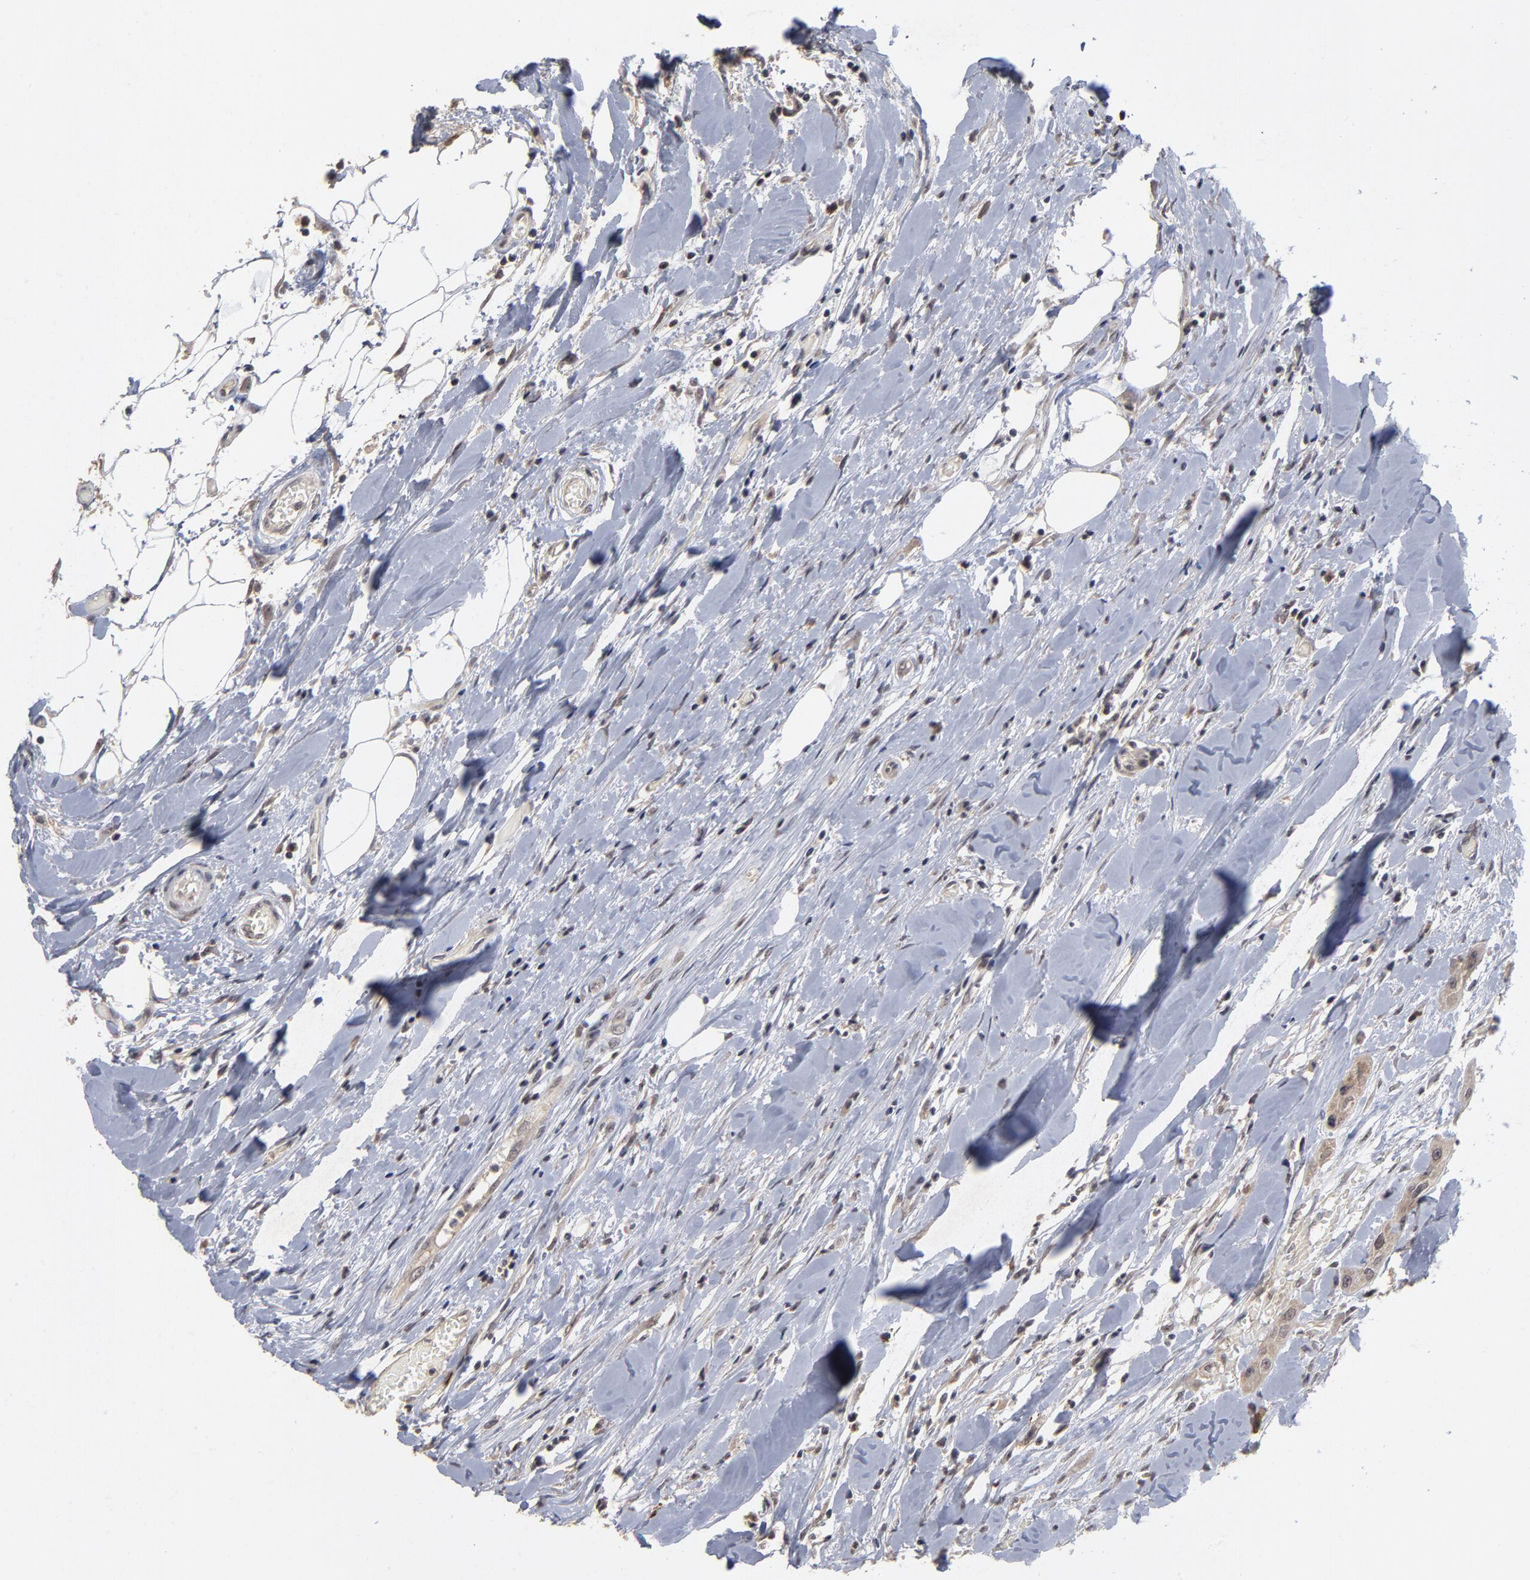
{"staining": {"intensity": "moderate", "quantity": ">75%", "location": "cytoplasmic/membranous"}, "tissue": "head and neck cancer", "cell_type": "Tumor cells", "image_type": "cancer", "snomed": [{"axis": "morphology", "description": "Neoplasm, malignant, NOS"}, {"axis": "topography", "description": "Salivary gland"}, {"axis": "topography", "description": "Head-Neck"}], "caption": "Tumor cells exhibit medium levels of moderate cytoplasmic/membranous staining in approximately >75% of cells in human head and neck neoplasm (malignant). (DAB IHC with brightfield microscopy, high magnification).", "gene": "WSB1", "patient": {"sex": "male", "age": 43}}